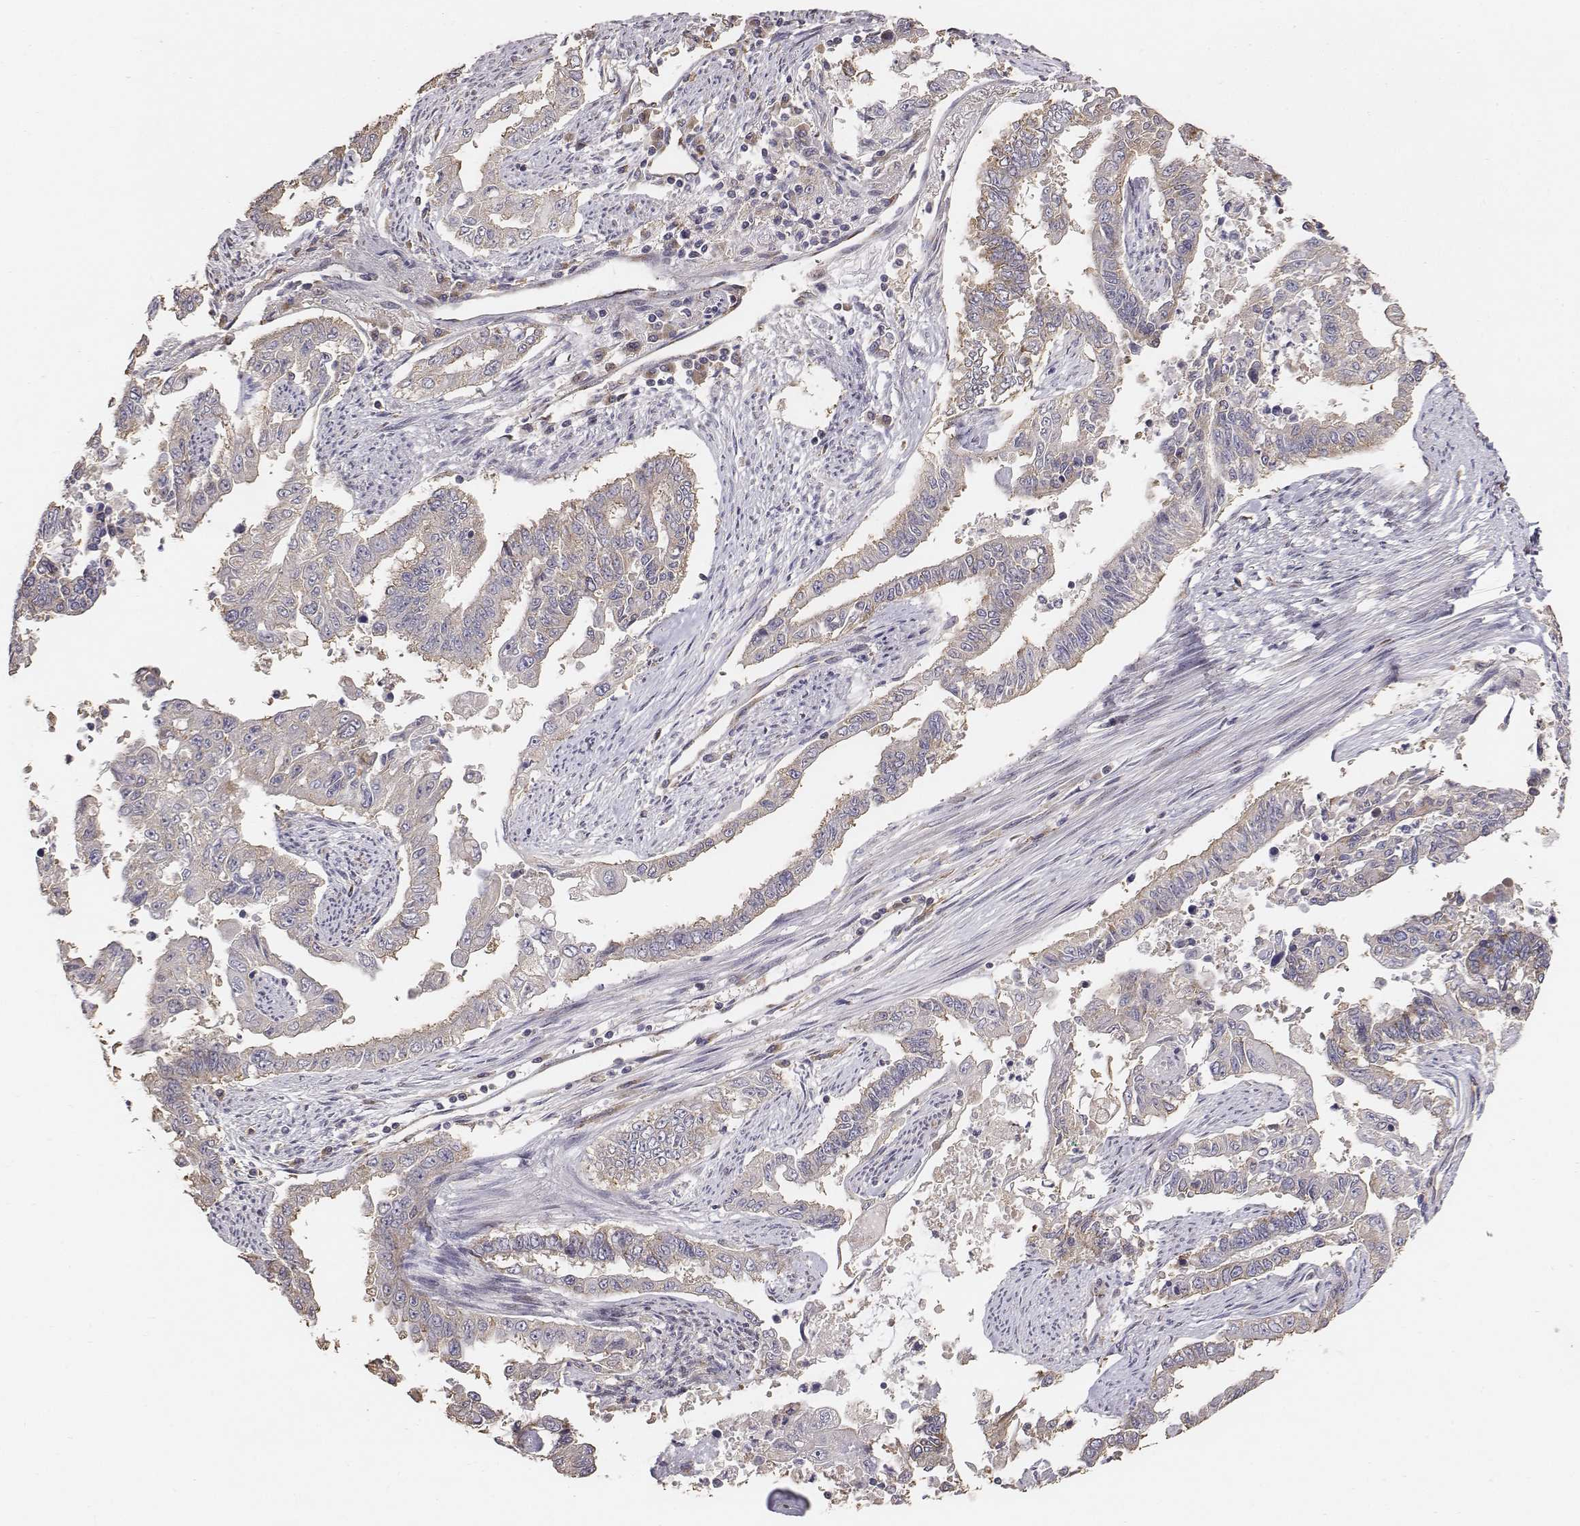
{"staining": {"intensity": "weak", "quantity": ">75%", "location": "cytoplasmic/membranous"}, "tissue": "endometrial cancer", "cell_type": "Tumor cells", "image_type": "cancer", "snomed": [{"axis": "morphology", "description": "Adenocarcinoma, NOS"}, {"axis": "topography", "description": "Uterus"}], "caption": "Weak cytoplasmic/membranous expression is seen in about >75% of tumor cells in endometrial cancer (adenocarcinoma). The protein is stained brown, and the nuclei are stained in blue (DAB IHC with brightfield microscopy, high magnification).", "gene": "AP1B1", "patient": {"sex": "female", "age": 59}}